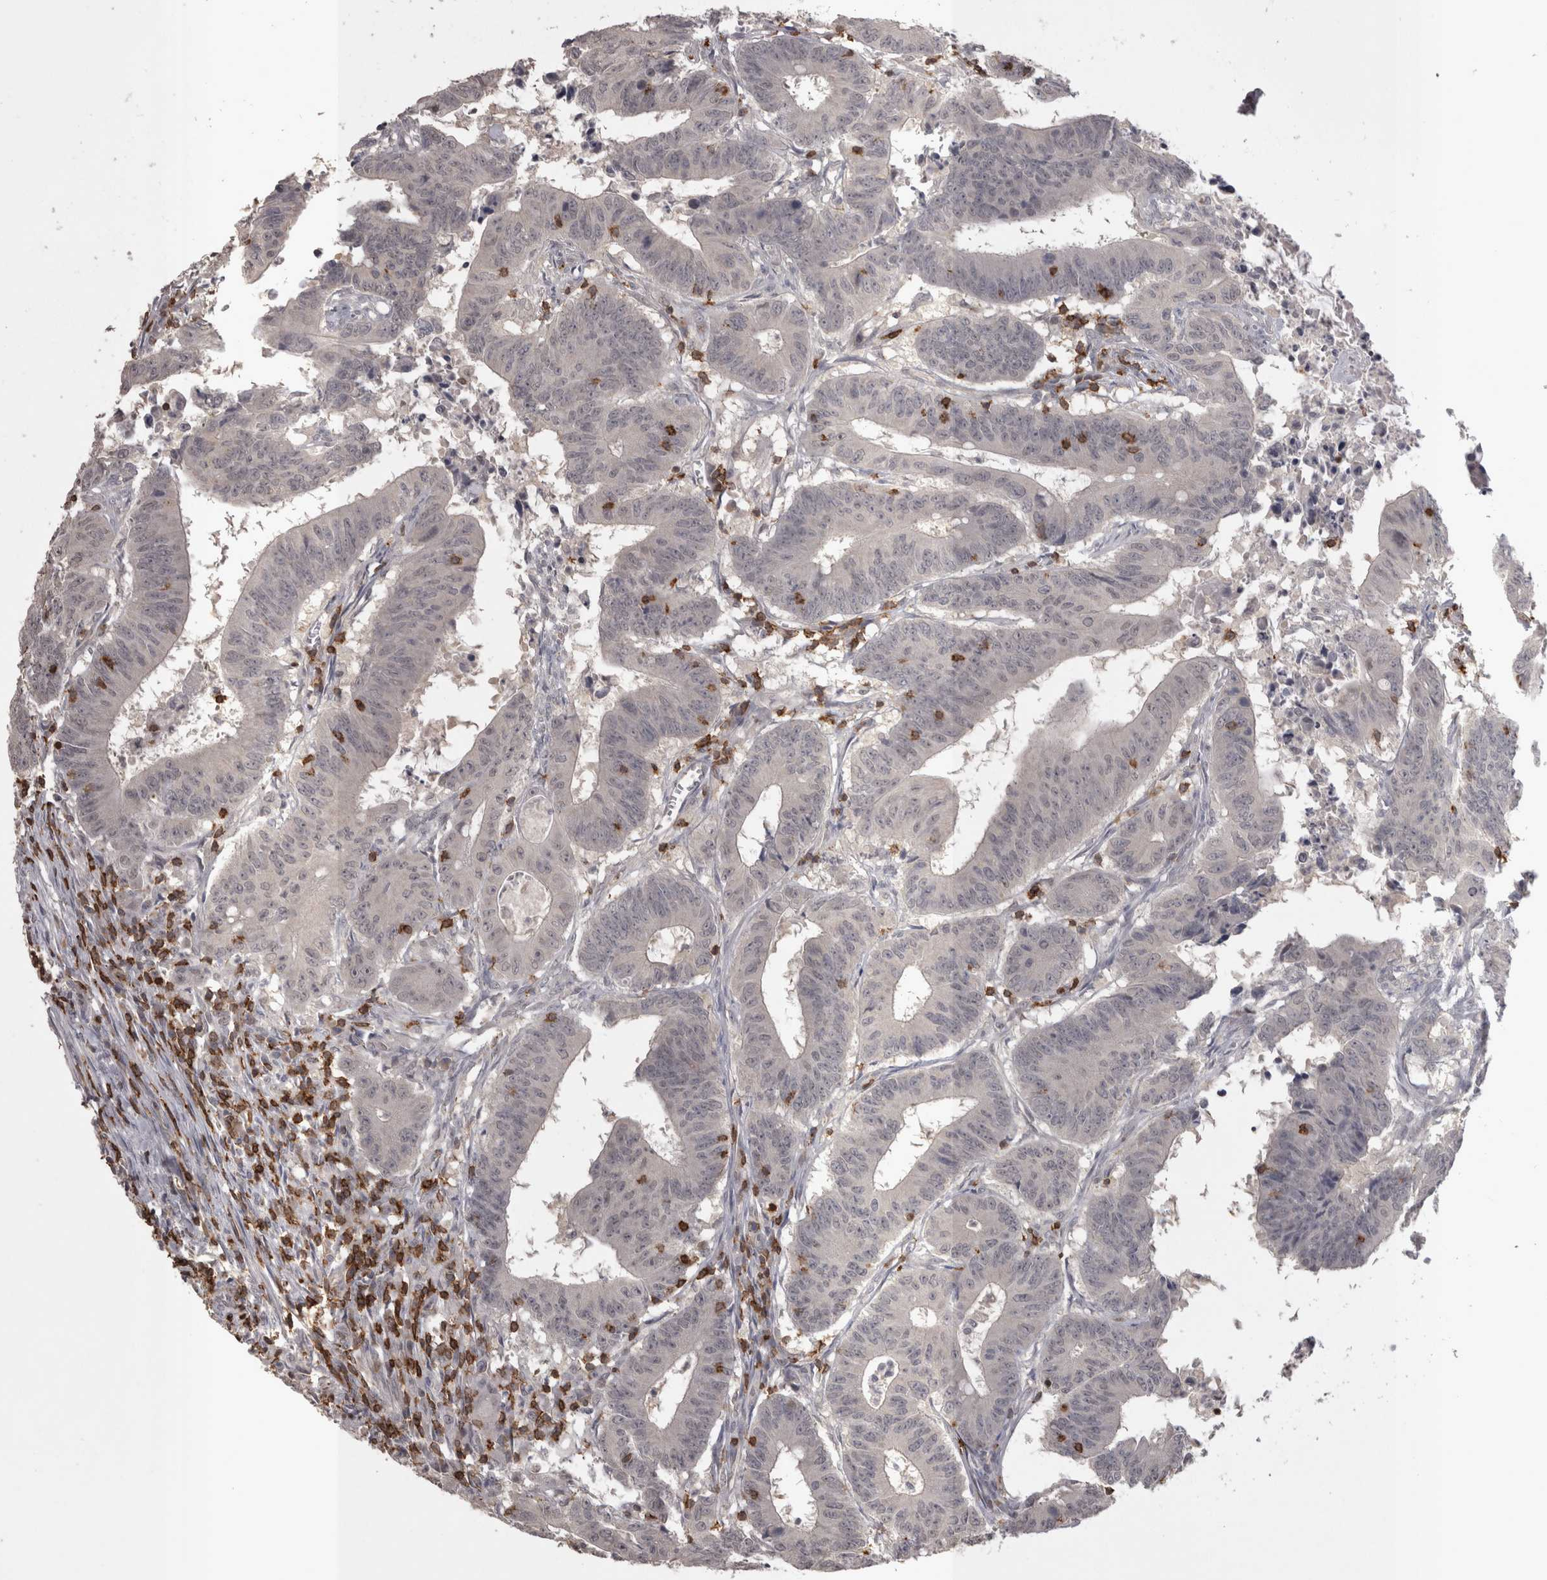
{"staining": {"intensity": "weak", "quantity": "<25%", "location": "nuclear"}, "tissue": "colorectal cancer", "cell_type": "Tumor cells", "image_type": "cancer", "snomed": [{"axis": "morphology", "description": "Adenocarcinoma, NOS"}, {"axis": "topography", "description": "Colon"}], "caption": "Immunohistochemistry histopathology image of neoplastic tissue: colorectal adenocarcinoma stained with DAB displays no significant protein positivity in tumor cells.", "gene": "SKAP1", "patient": {"sex": "male", "age": 45}}